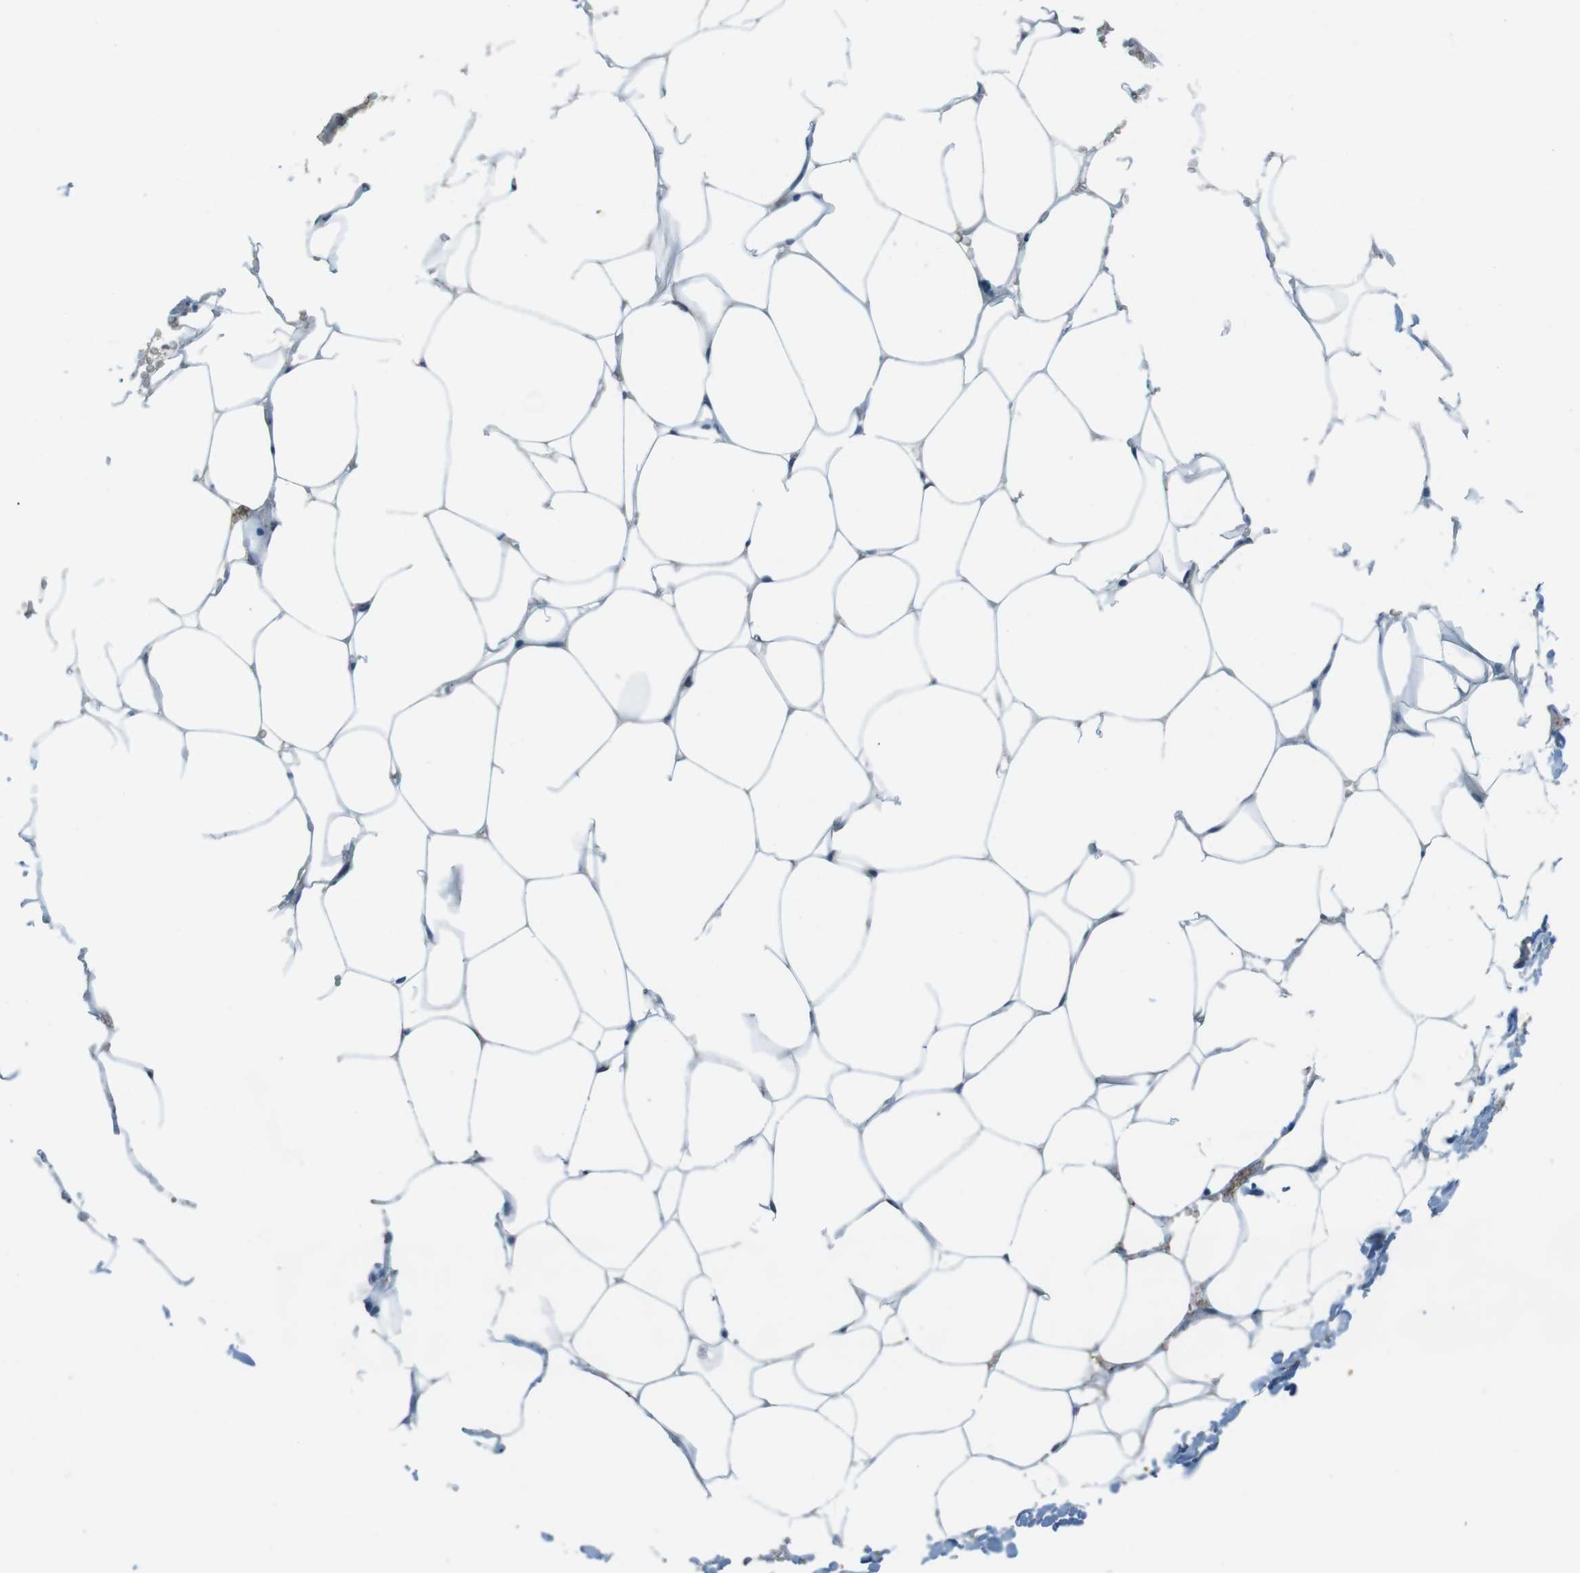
{"staining": {"intensity": "negative", "quantity": "none", "location": "none"}, "tissue": "adipose tissue", "cell_type": "Adipocytes", "image_type": "normal", "snomed": [{"axis": "morphology", "description": "Normal tissue, NOS"}, {"axis": "topography", "description": "Breast"}, {"axis": "topography", "description": "Adipose tissue"}], "caption": "High power microscopy micrograph of an immunohistochemistry (IHC) micrograph of benign adipose tissue, revealing no significant expression in adipocytes. Brightfield microscopy of IHC stained with DAB (3,3'-diaminobenzidine) (brown) and hematoxylin (blue), captured at high magnification.", "gene": "TYW1", "patient": {"sex": "female", "age": 25}}